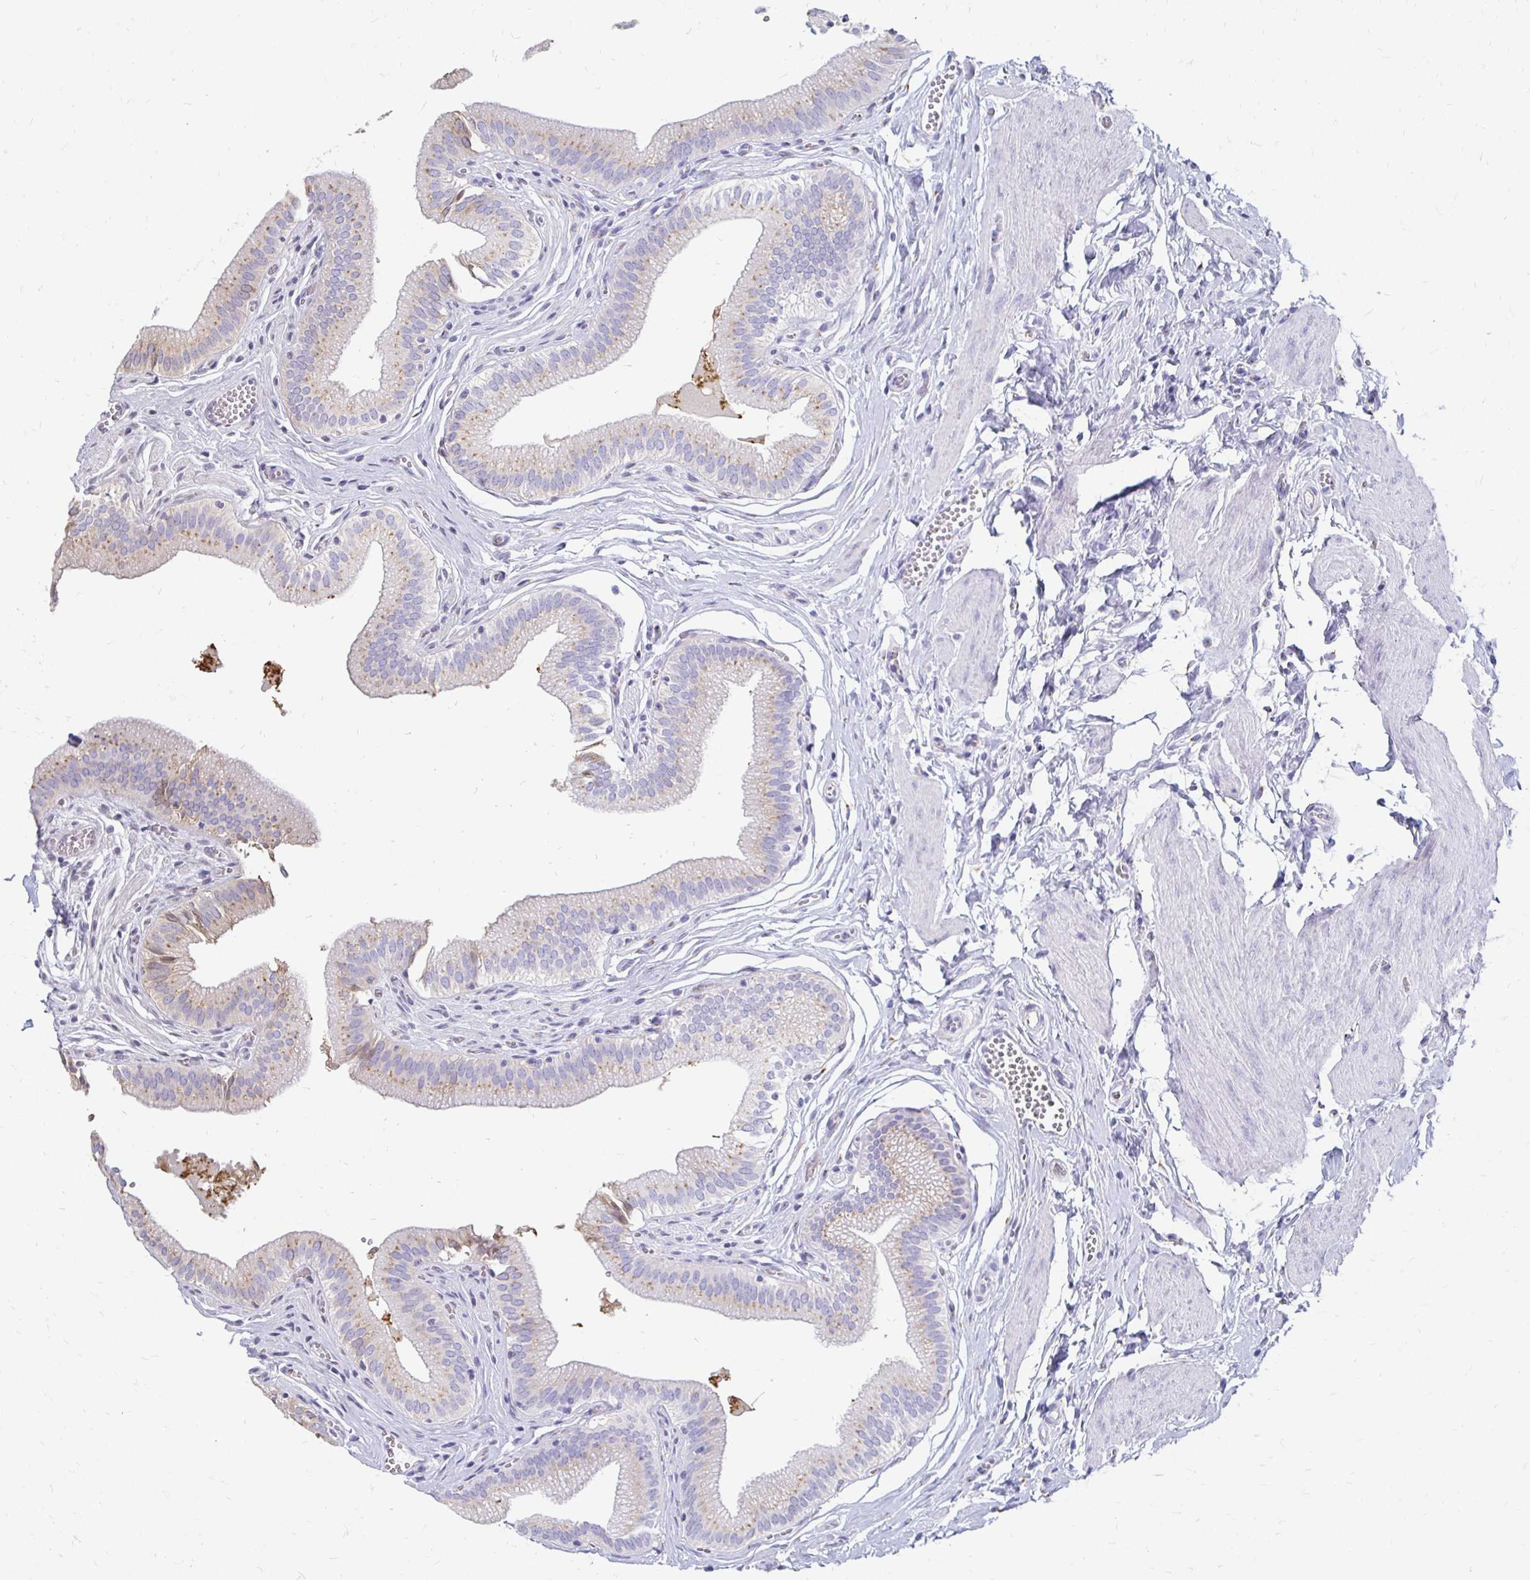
{"staining": {"intensity": "weak", "quantity": ">75%", "location": "cytoplasmic/membranous"}, "tissue": "gallbladder", "cell_type": "Glandular cells", "image_type": "normal", "snomed": [{"axis": "morphology", "description": "Normal tissue, NOS"}, {"axis": "topography", "description": "Gallbladder"}, {"axis": "topography", "description": "Peripheral nerve tissue"}], "caption": "Glandular cells reveal low levels of weak cytoplasmic/membranous positivity in about >75% of cells in unremarkable human gallbladder.", "gene": "PAGE4", "patient": {"sex": "male", "age": 17}}